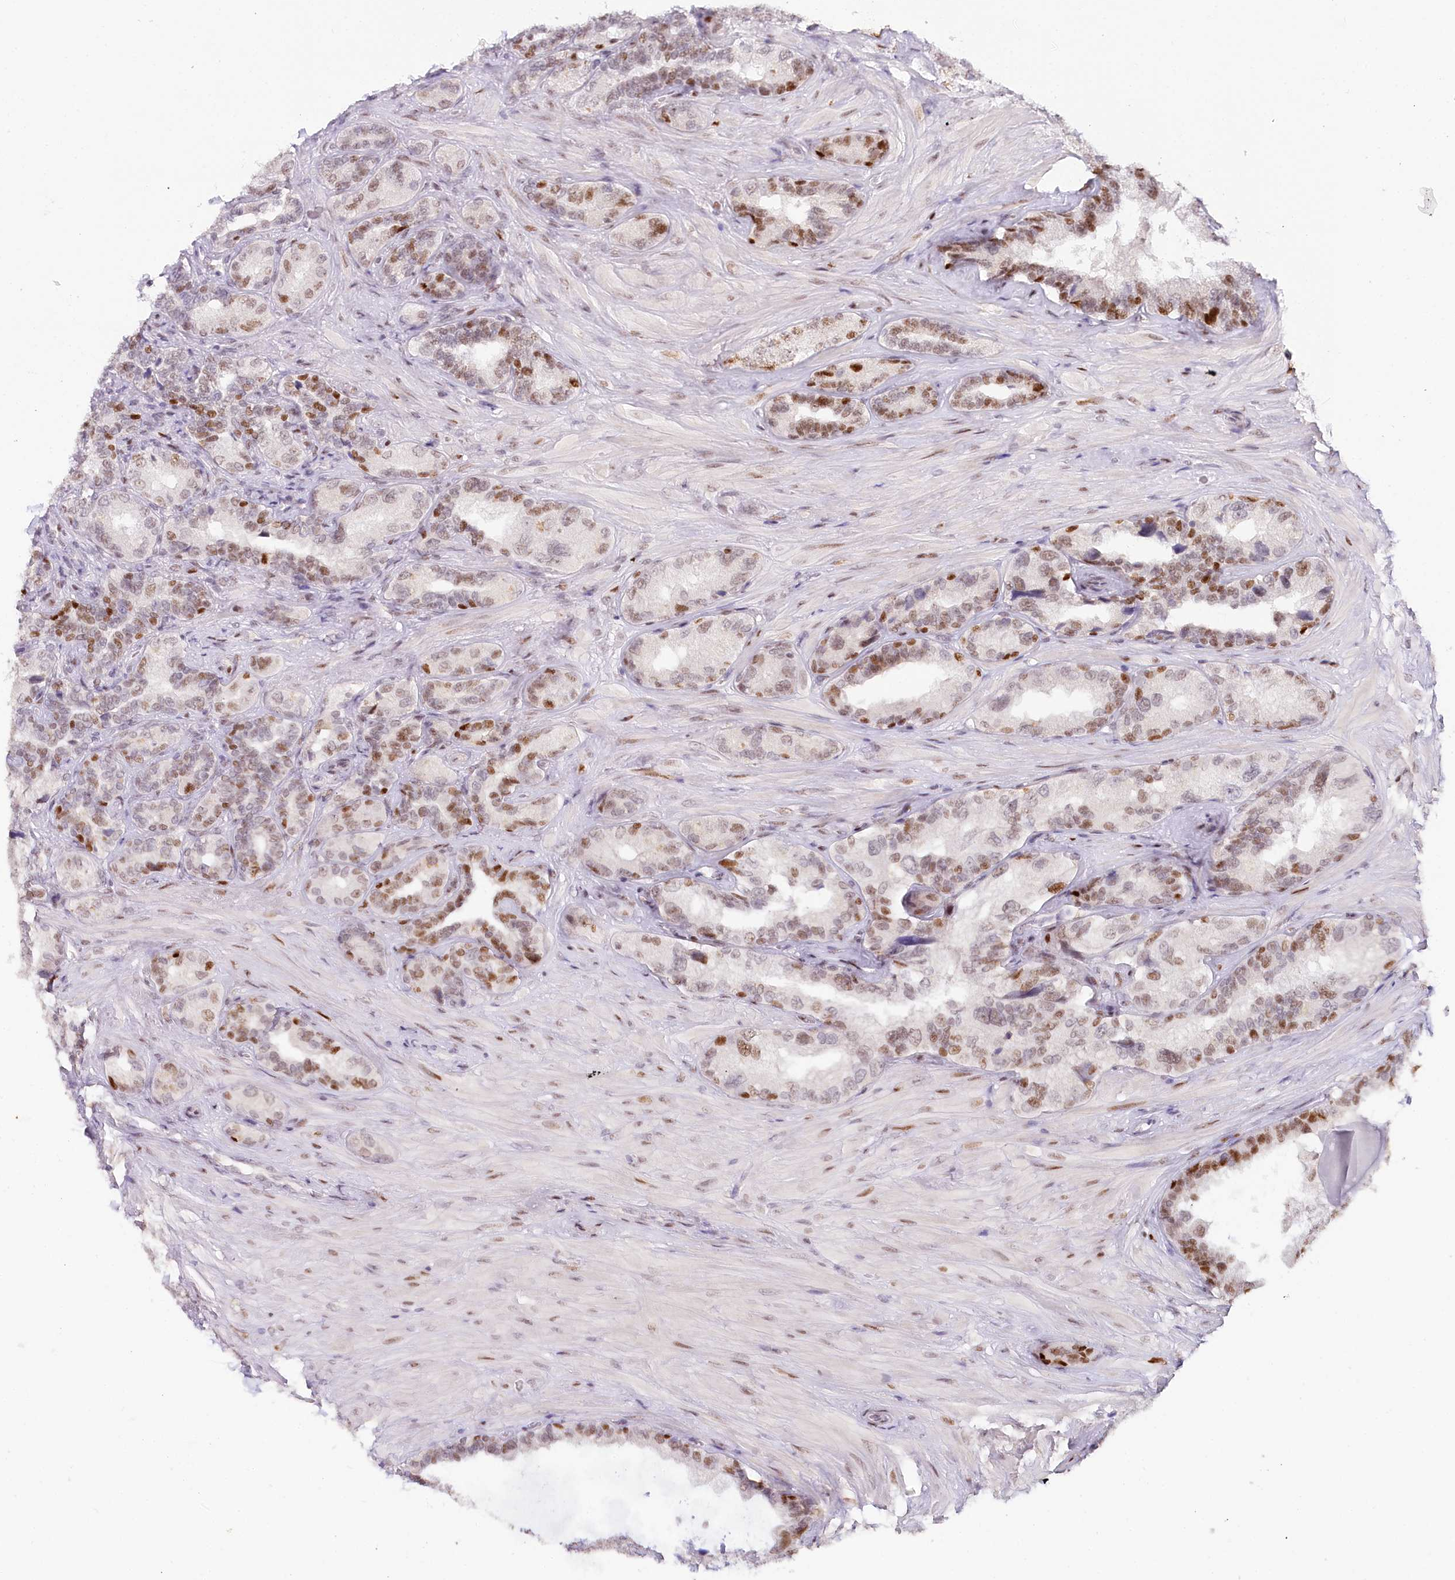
{"staining": {"intensity": "moderate", "quantity": ">75%", "location": "nuclear"}, "tissue": "seminal vesicle", "cell_type": "Glandular cells", "image_type": "normal", "snomed": [{"axis": "morphology", "description": "Normal tissue, NOS"}, {"axis": "topography", "description": "Seminal veicle"}, {"axis": "topography", "description": "Peripheral nerve tissue"}], "caption": "A micrograph of seminal vesicle stained for a protein displays moderate nuclear brown staining in glandular cells.", "gene": "TP53", "patient": {"sex": "male", "age": 67}}